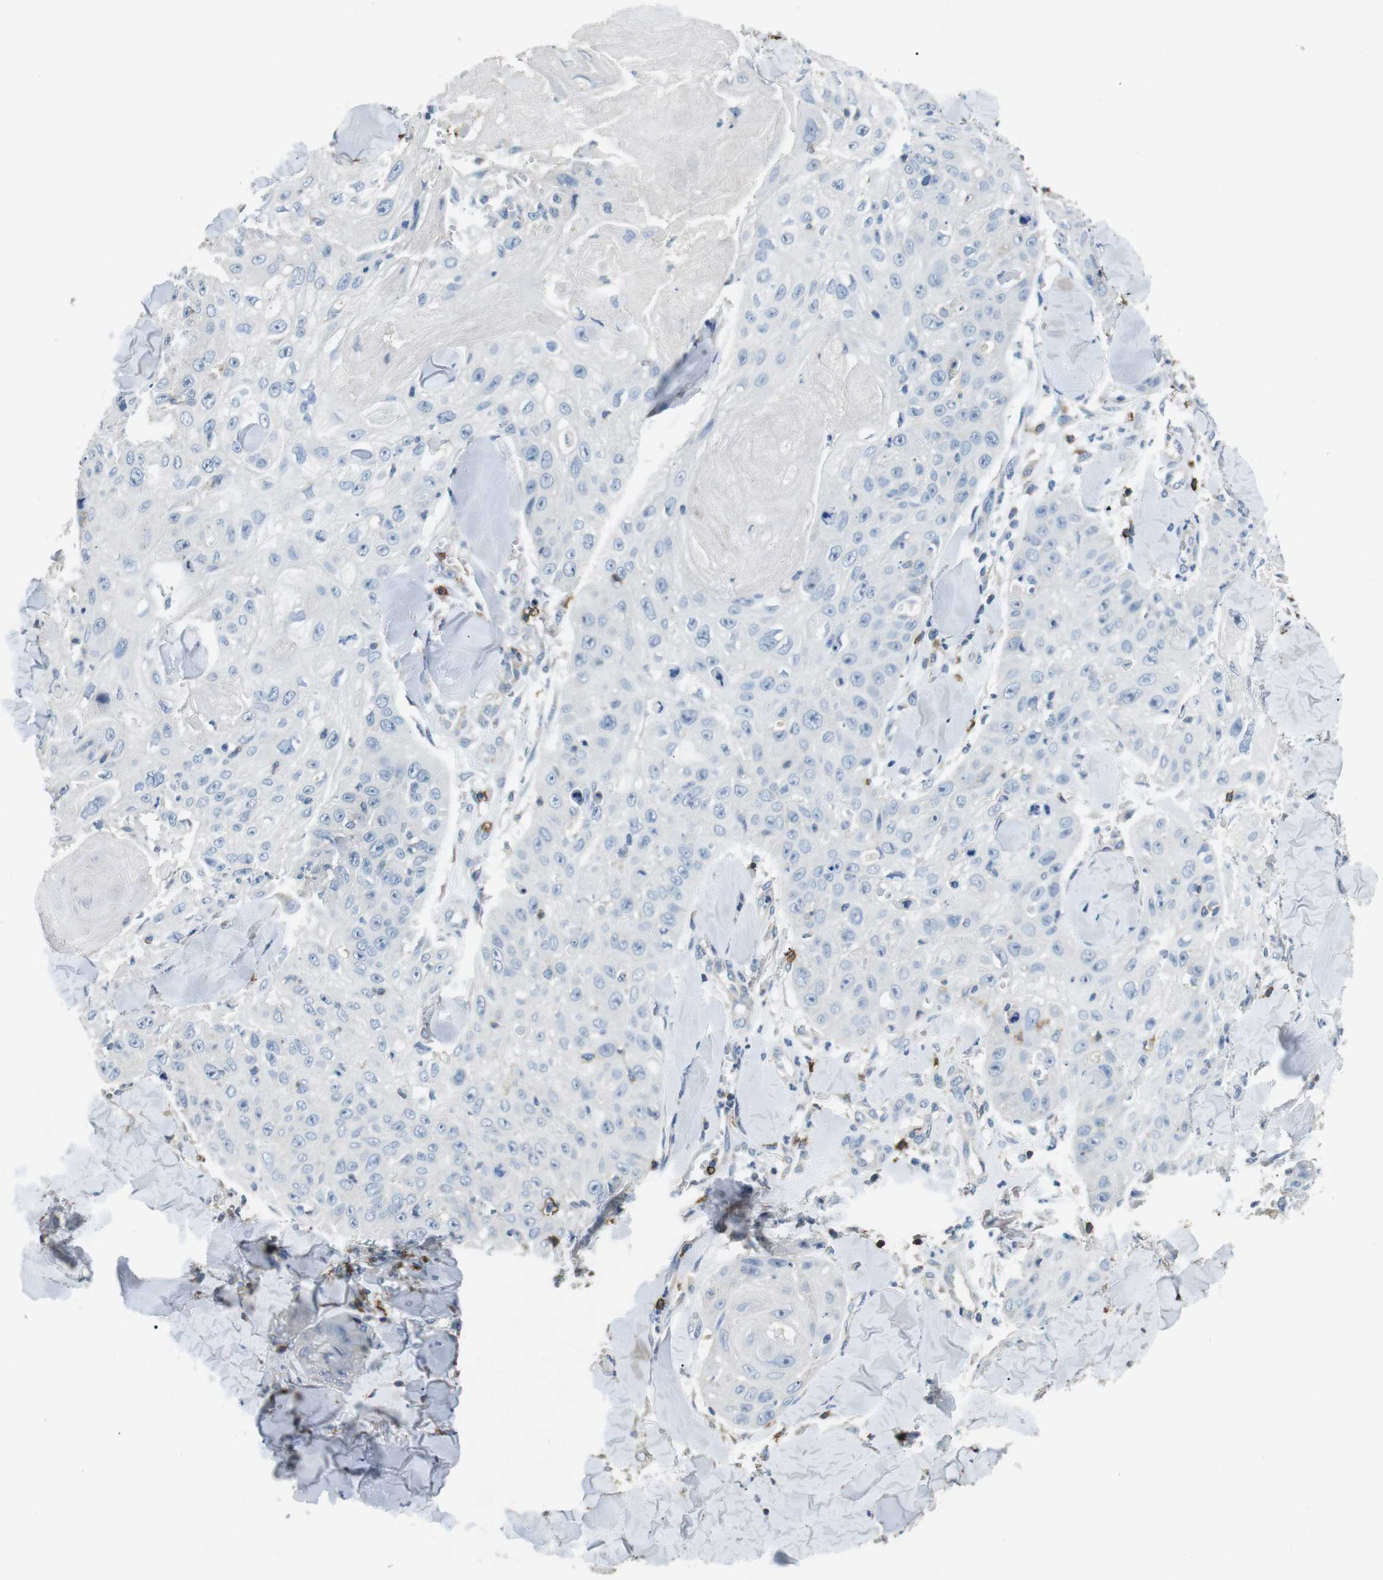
{"staining": {"intensity": "negative", "quantity": "none", "location": "none"}, "tissue": "skin cancer", "cell_type": "Tumor cells", "image_type": "cancer", "snomed": [{"axis": "morphology", "description": "Squamous cell carcinoma, NOS"}, {"axis": "topography", "description": "Skin"}], "caption": "A micrograph of human squamous cell carcinoma (skin) is negative for staining in tumor cells.", "gene": "CD6", "patient": {"sex": "male", "age": 86}}